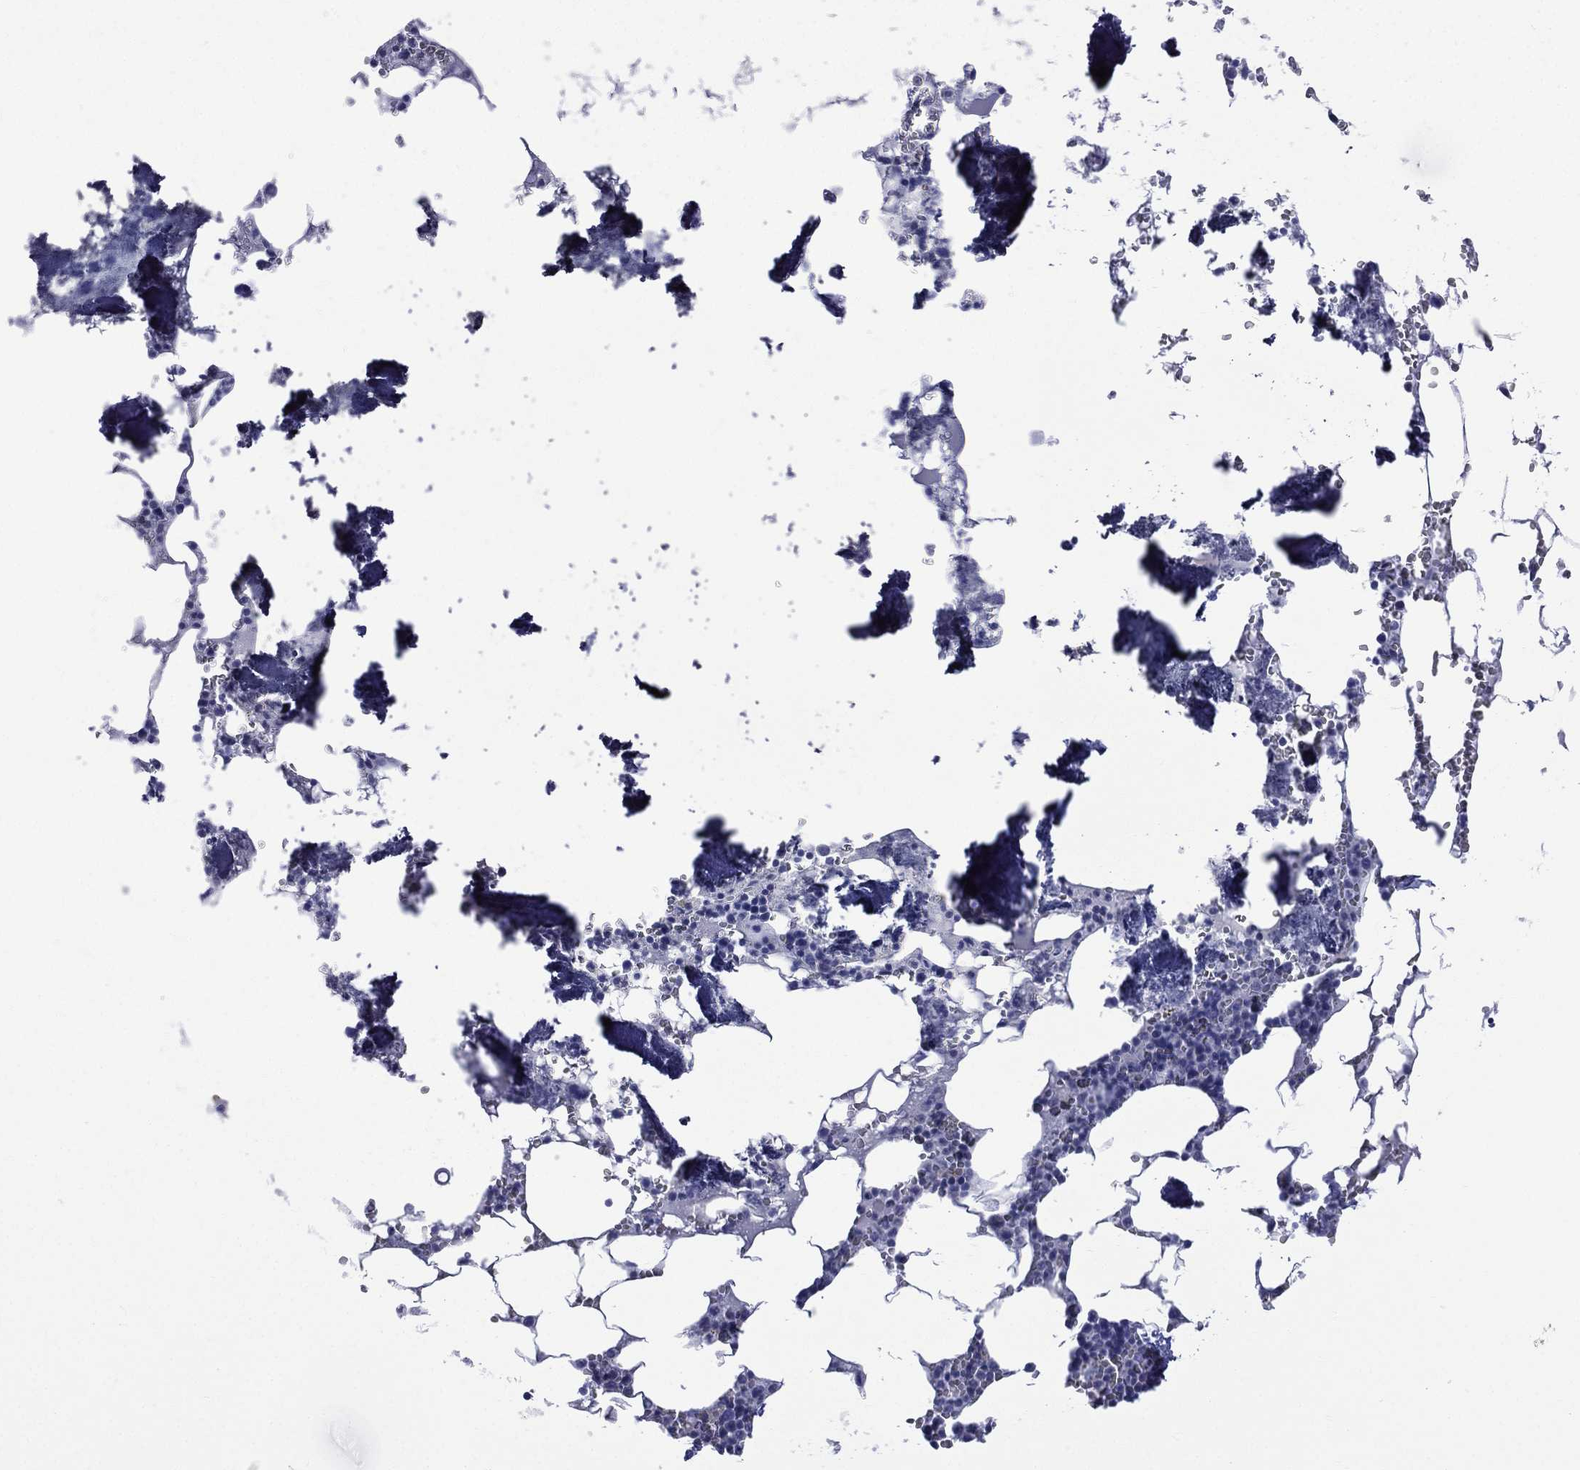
{"staining": {"intensity": "negative", "quantity": "none", "location": "none"}, "tissue": "bone marrow", "cell_type": "Hematopoietic cells", "image_type": "normal", "snomed": [{"axis": "morphology", "description": "Normal tissue, NOS"}, {"axis": "topography", "description": "Bone marrow"}], "caption": "Immunohistochemical staining of benign human bone marrow shows no significant positivity in hematopoietic cells. (Brightfield microscopy of DAB immunohistochemistry (IHC) at high magnification).", "gene": "CES2", "patient": {"sex": "female", "age": 64}}